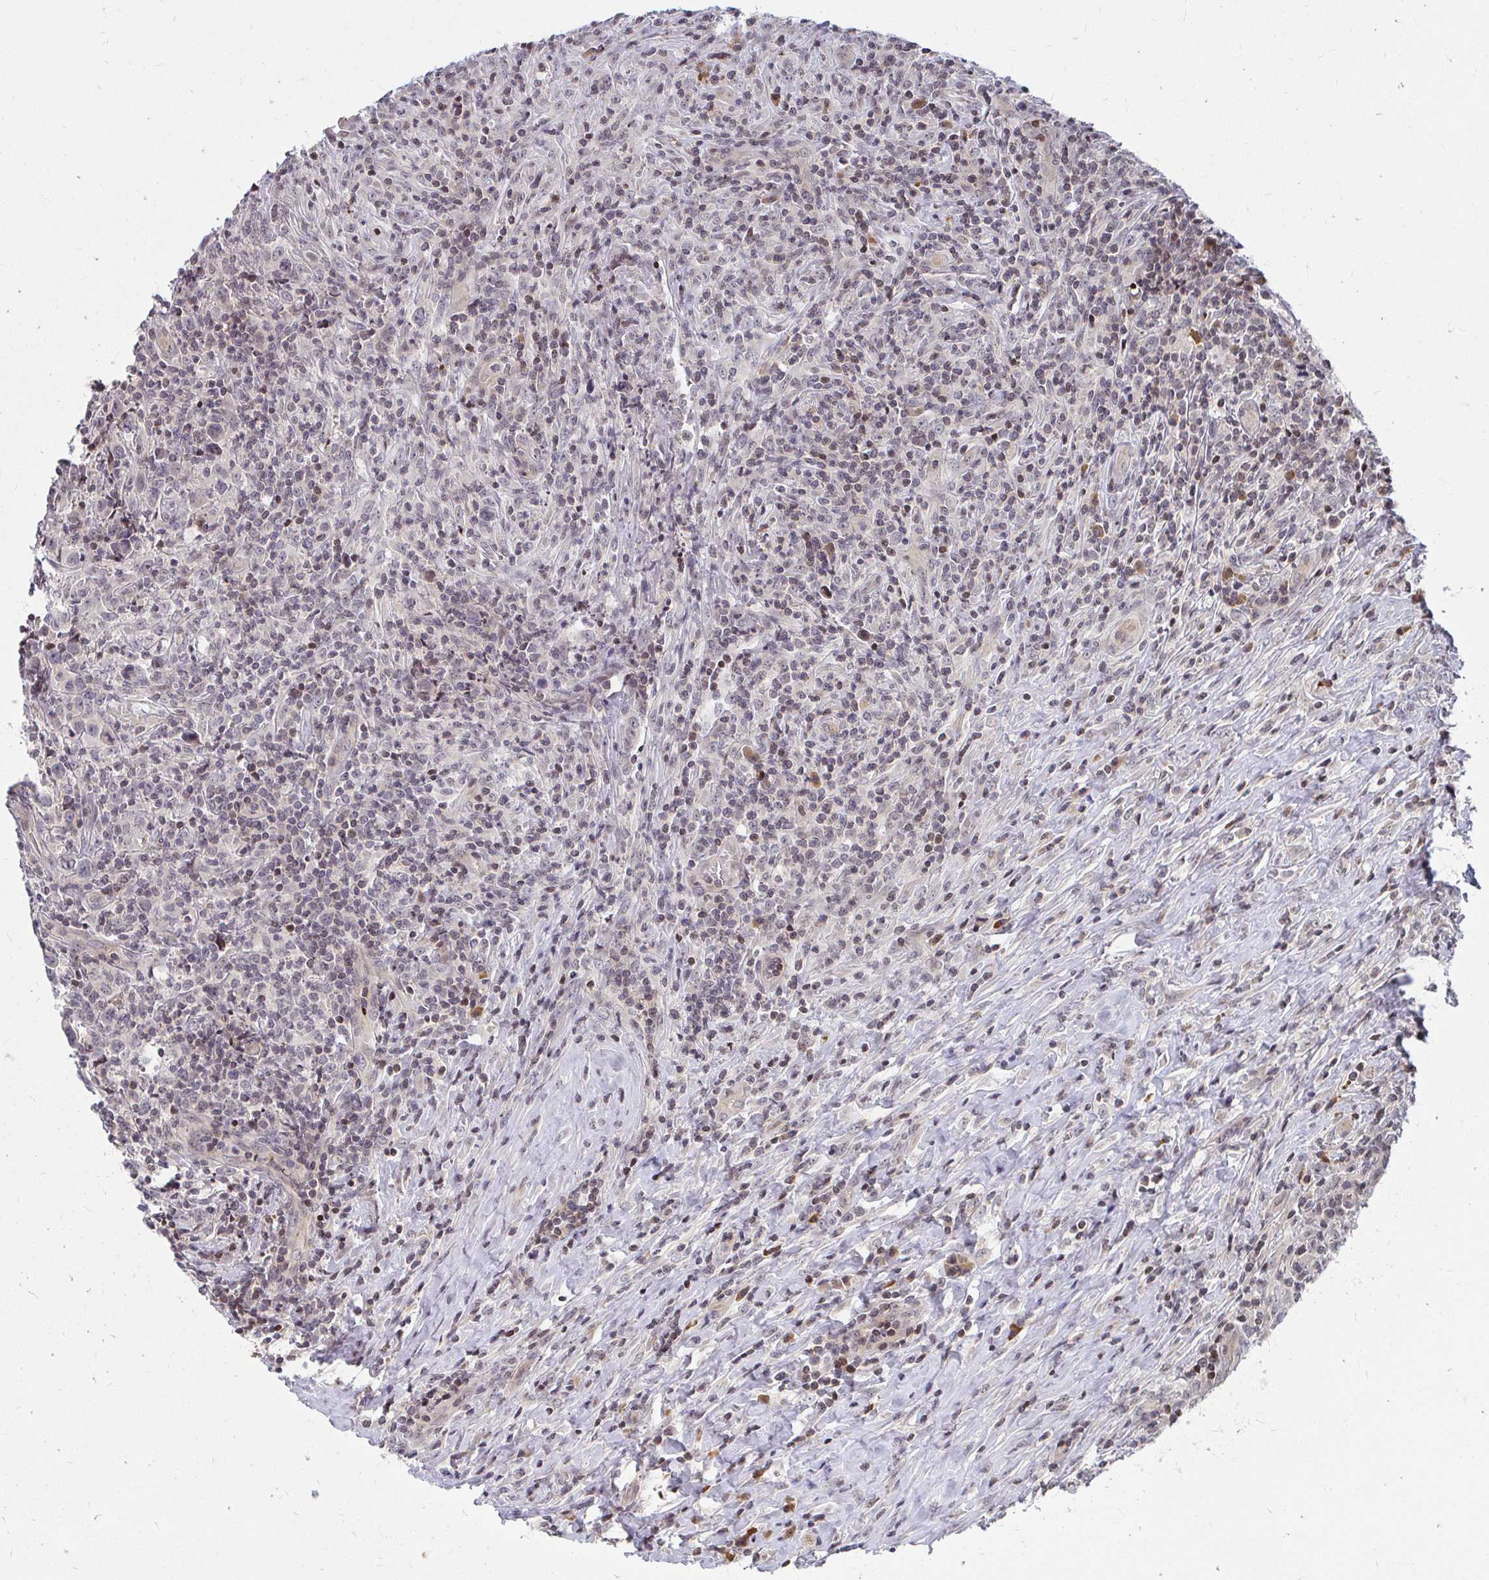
{"staining": {"intensity": "negative", "quantity": "none", "location": "none"}, "tissue": "lymphoma", "cell_type": "Tumor cells", "image_type": "cancer", "snomed": [{"axis": "morphology", "description": "Hodgkin's disease, NOS"}, {"axis": "topography", "description": "Lymph node"}], "caption": "Tumor cells show no significant expression in Hodgkin's disease.", "gene": "ANK3", "patient": {"sex": "female", "age": 18}}